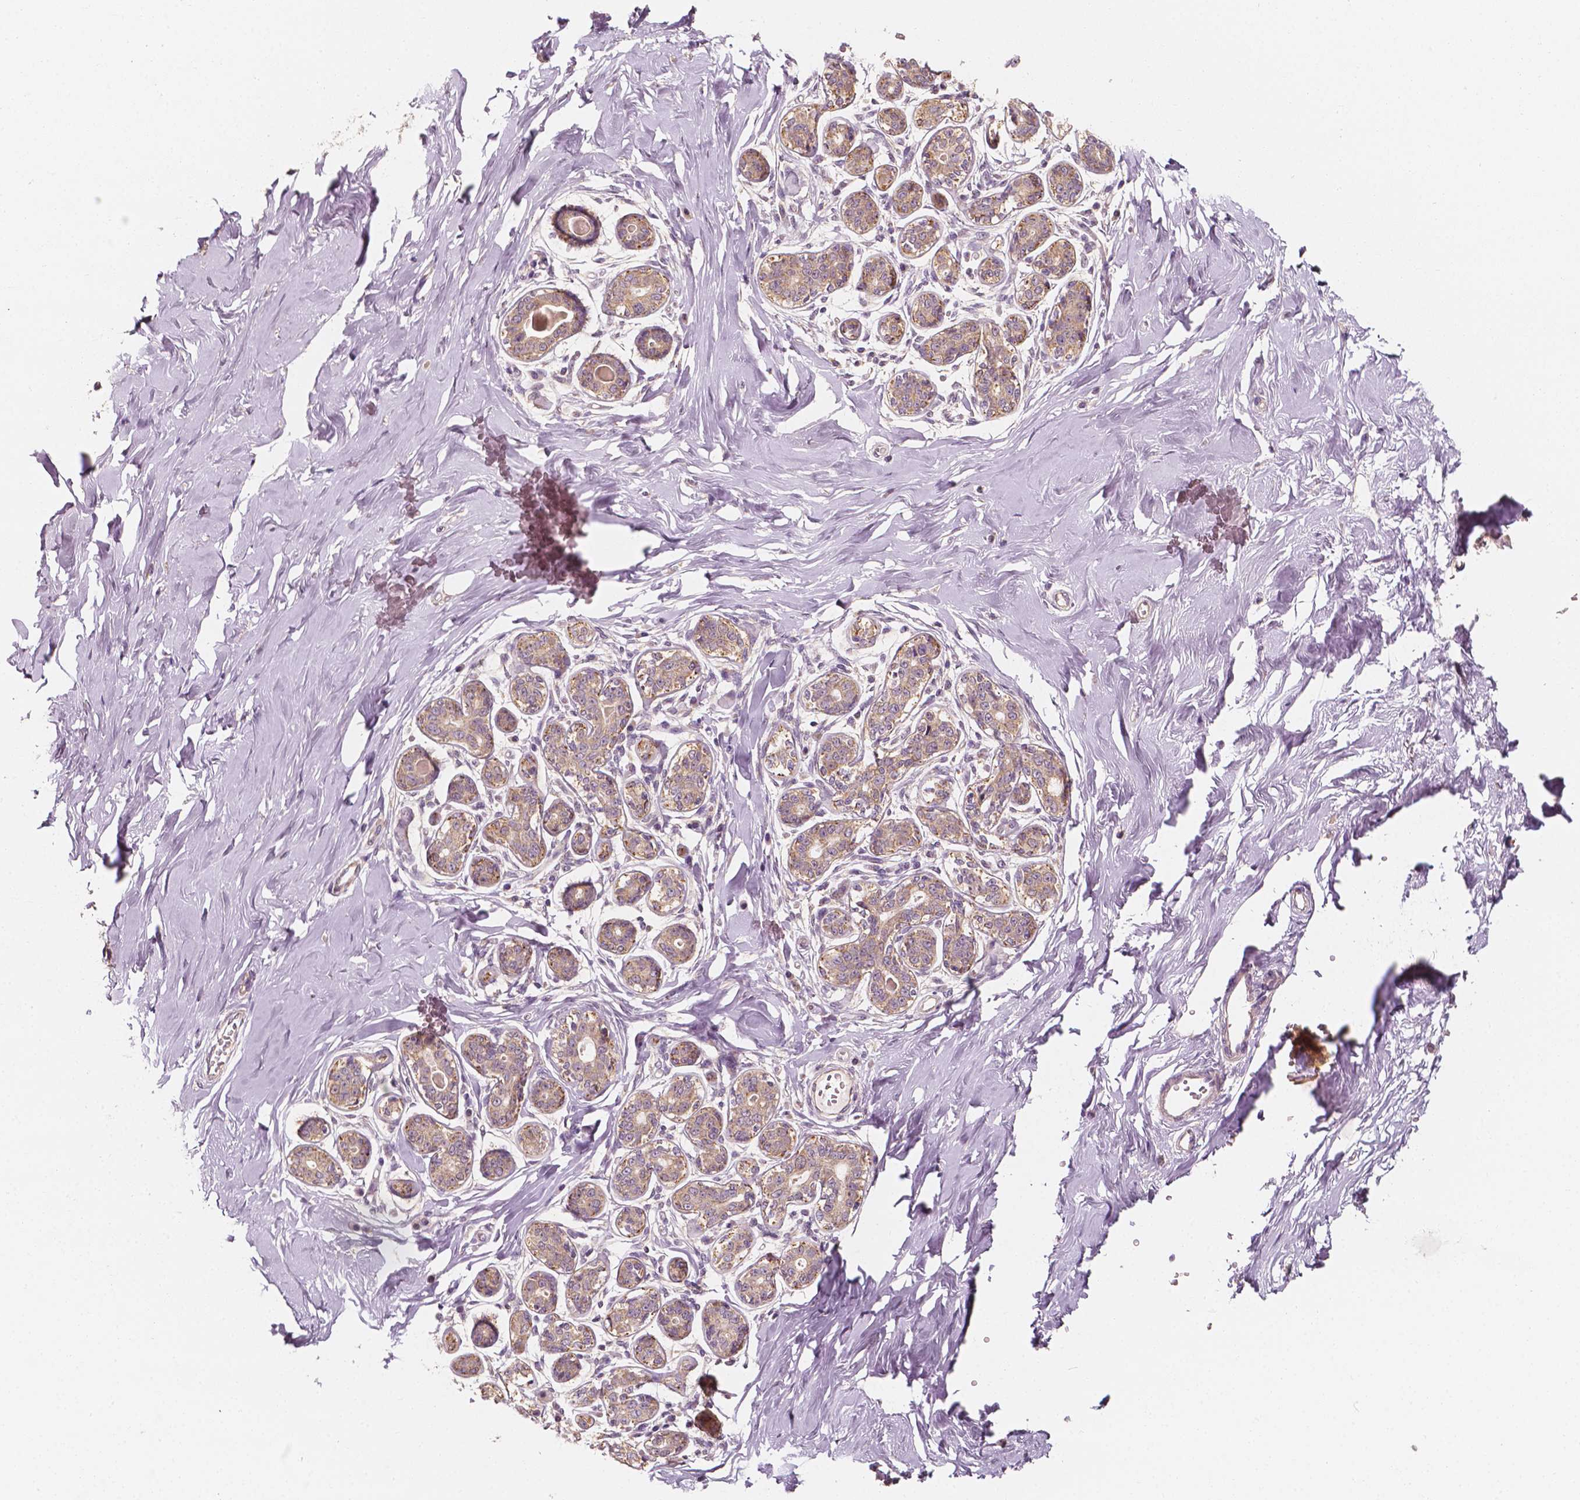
{"staining": {"intensity": "moderate", "quantity": "25%-75%", "location": "cytoplasmic/membranous"}, "tissue": "breast", "cell_type": "Adipocytes", "image_type": "normal", "snomed": [{"axis": "morphology", "description": "Normal tissue, NOS"}, {"axis": "topography", "description": "Skin"}, {"axis": "topography", "description": "Breast"}], "caption": "Protein staining of benign breast exhibits moderate cytoplasmic/membranous expression in approximately 25%-75% of adipocytes.", "gene": "SHPK", "patient": {"sex": "female", "age": 43}}